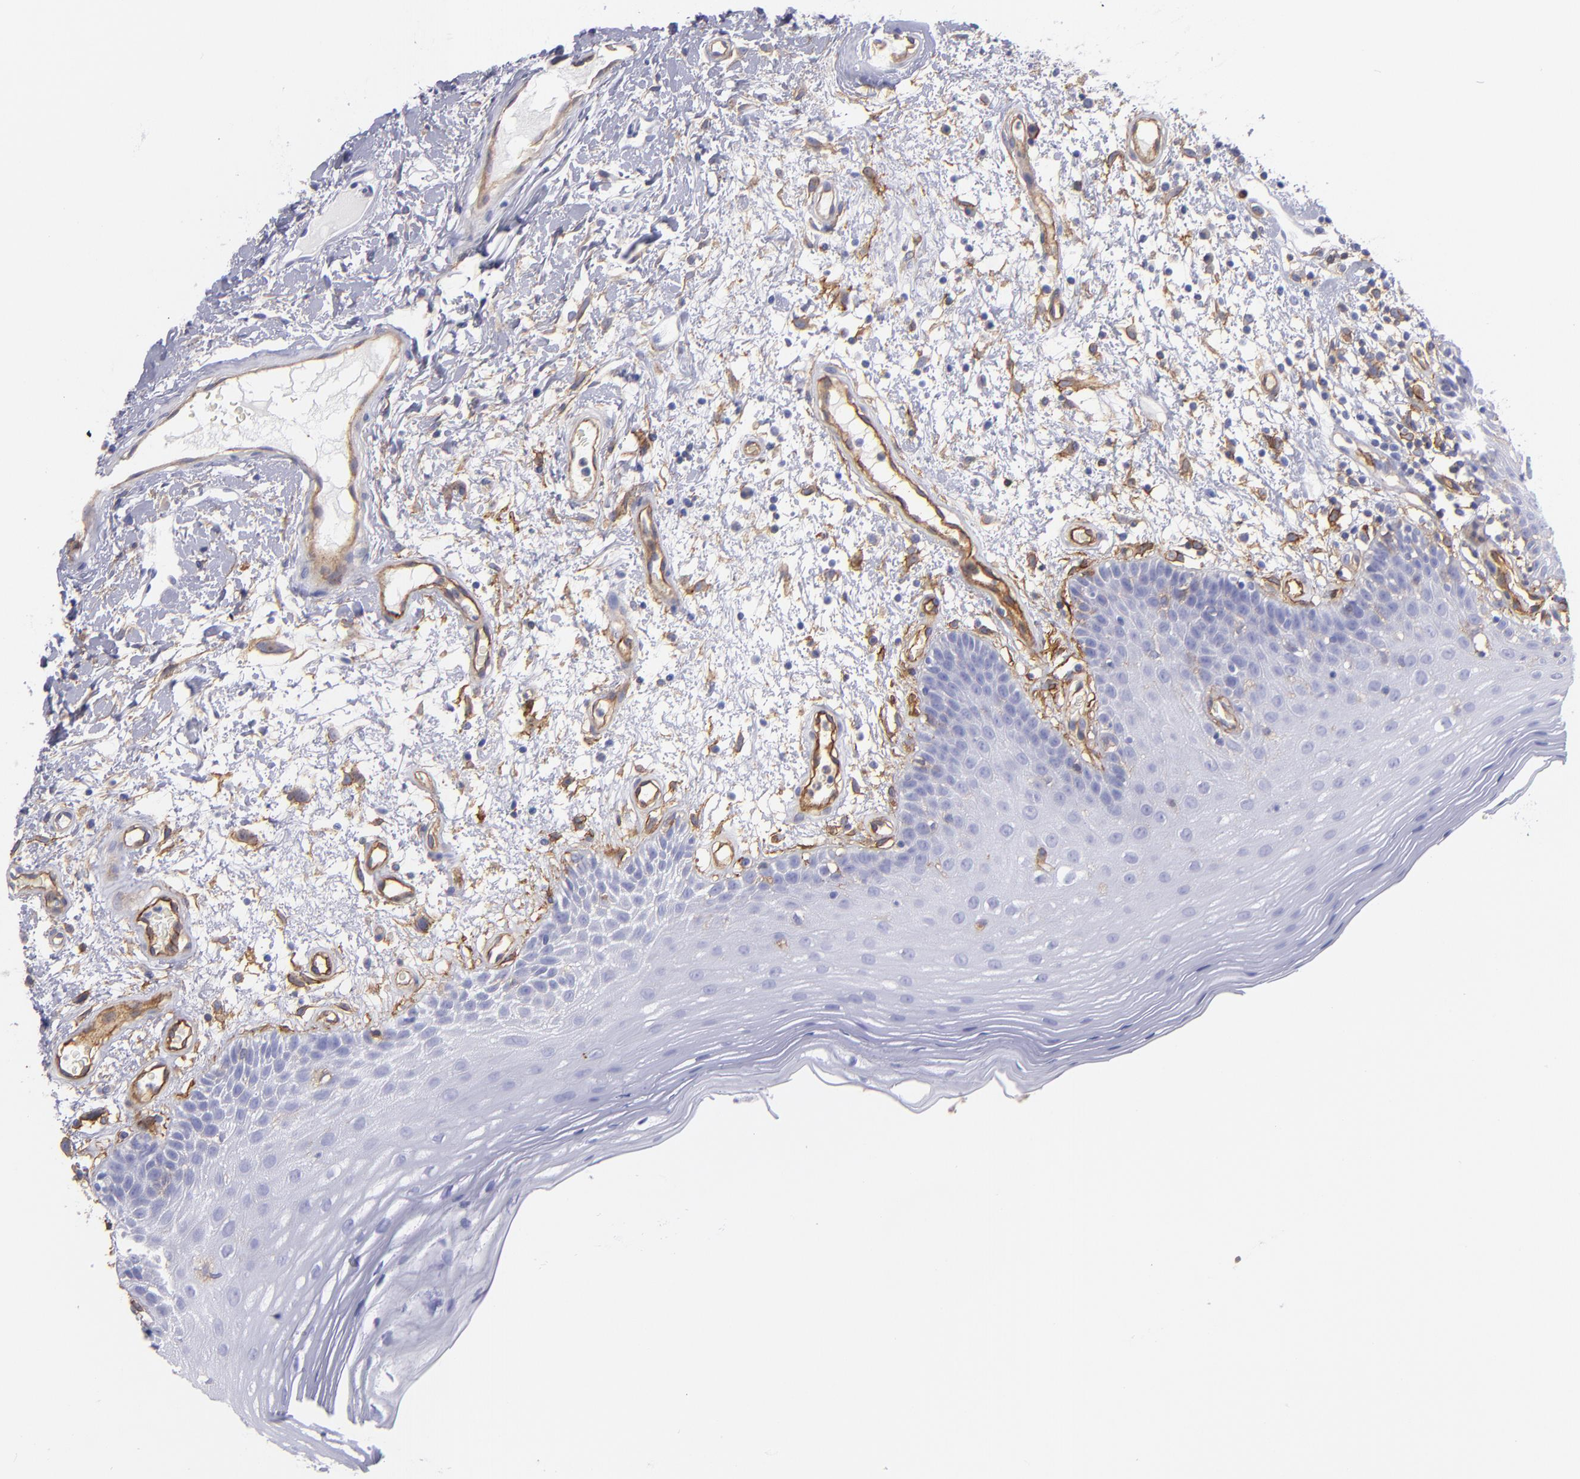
{"staining": {"intensity": "negative", "quantity": "none", "location": "none"}, "tissue": "oral mucosa", "cell_type": "Squamous epithelial cells", "image_type": "normal", "snomed": [{"axis": "morphology", "description": "Normal tissue, NOS"}, {"axis": "morphology", "description": "Squamous cell carcinoma, NOS"}, {"axis": "topography", "description": "Skeletal muscle"}, {"axis": "topography", "description": "Oral tissue"}, {"axis": "topography", "description": "Head-Neck"}], "caption": "IHC image of benign oral mucosa stained for a protein (brown), which exhibits no staining in squamous epithelial cells.", "gene": "ENTPD1", "patient": {"sex": "male", "age": 71}}